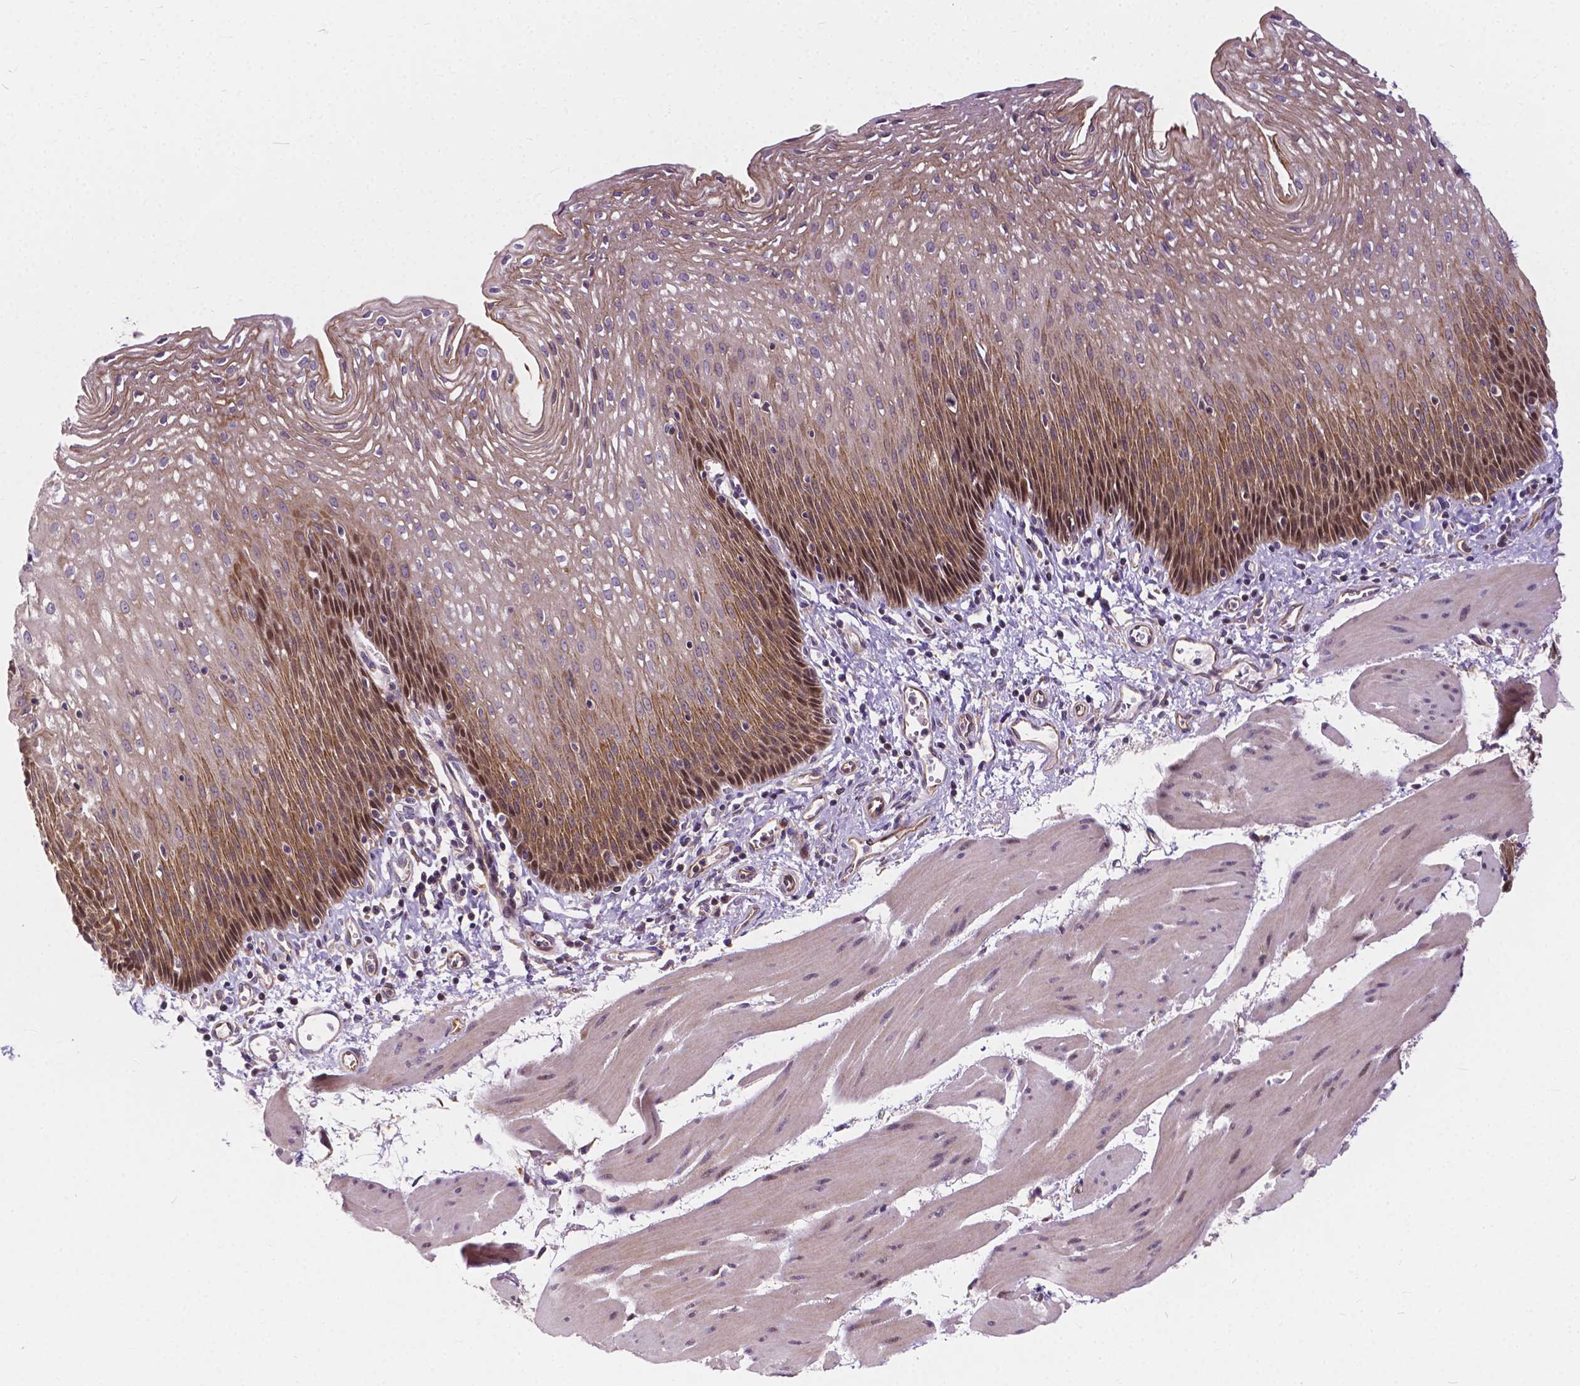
{"staining": {"intensity": "moderate", "quantity": ">75%", "location": "cytoplasmic/membranous"}, "tissue": "esophagus", "cell_type": "Squamous epithelial cells", "image_type": "normal", "snomed": [{"axis": "morphology", "description": "Normal tissue, NOS"}, {"axis": "topography", "description": "Esophagus"}], "caption": "Protein staining of benign esophagus displays moderate cytoplasmic/membranous staining in approximately >75% of squamous epithelial cells. The staining was performed using DAB, with brown indicating positive protein expression. Nuclei are stained blue with hematoxylin.", "gene": "INPP5E", "patient": {"sex": "female", "age": 64}}